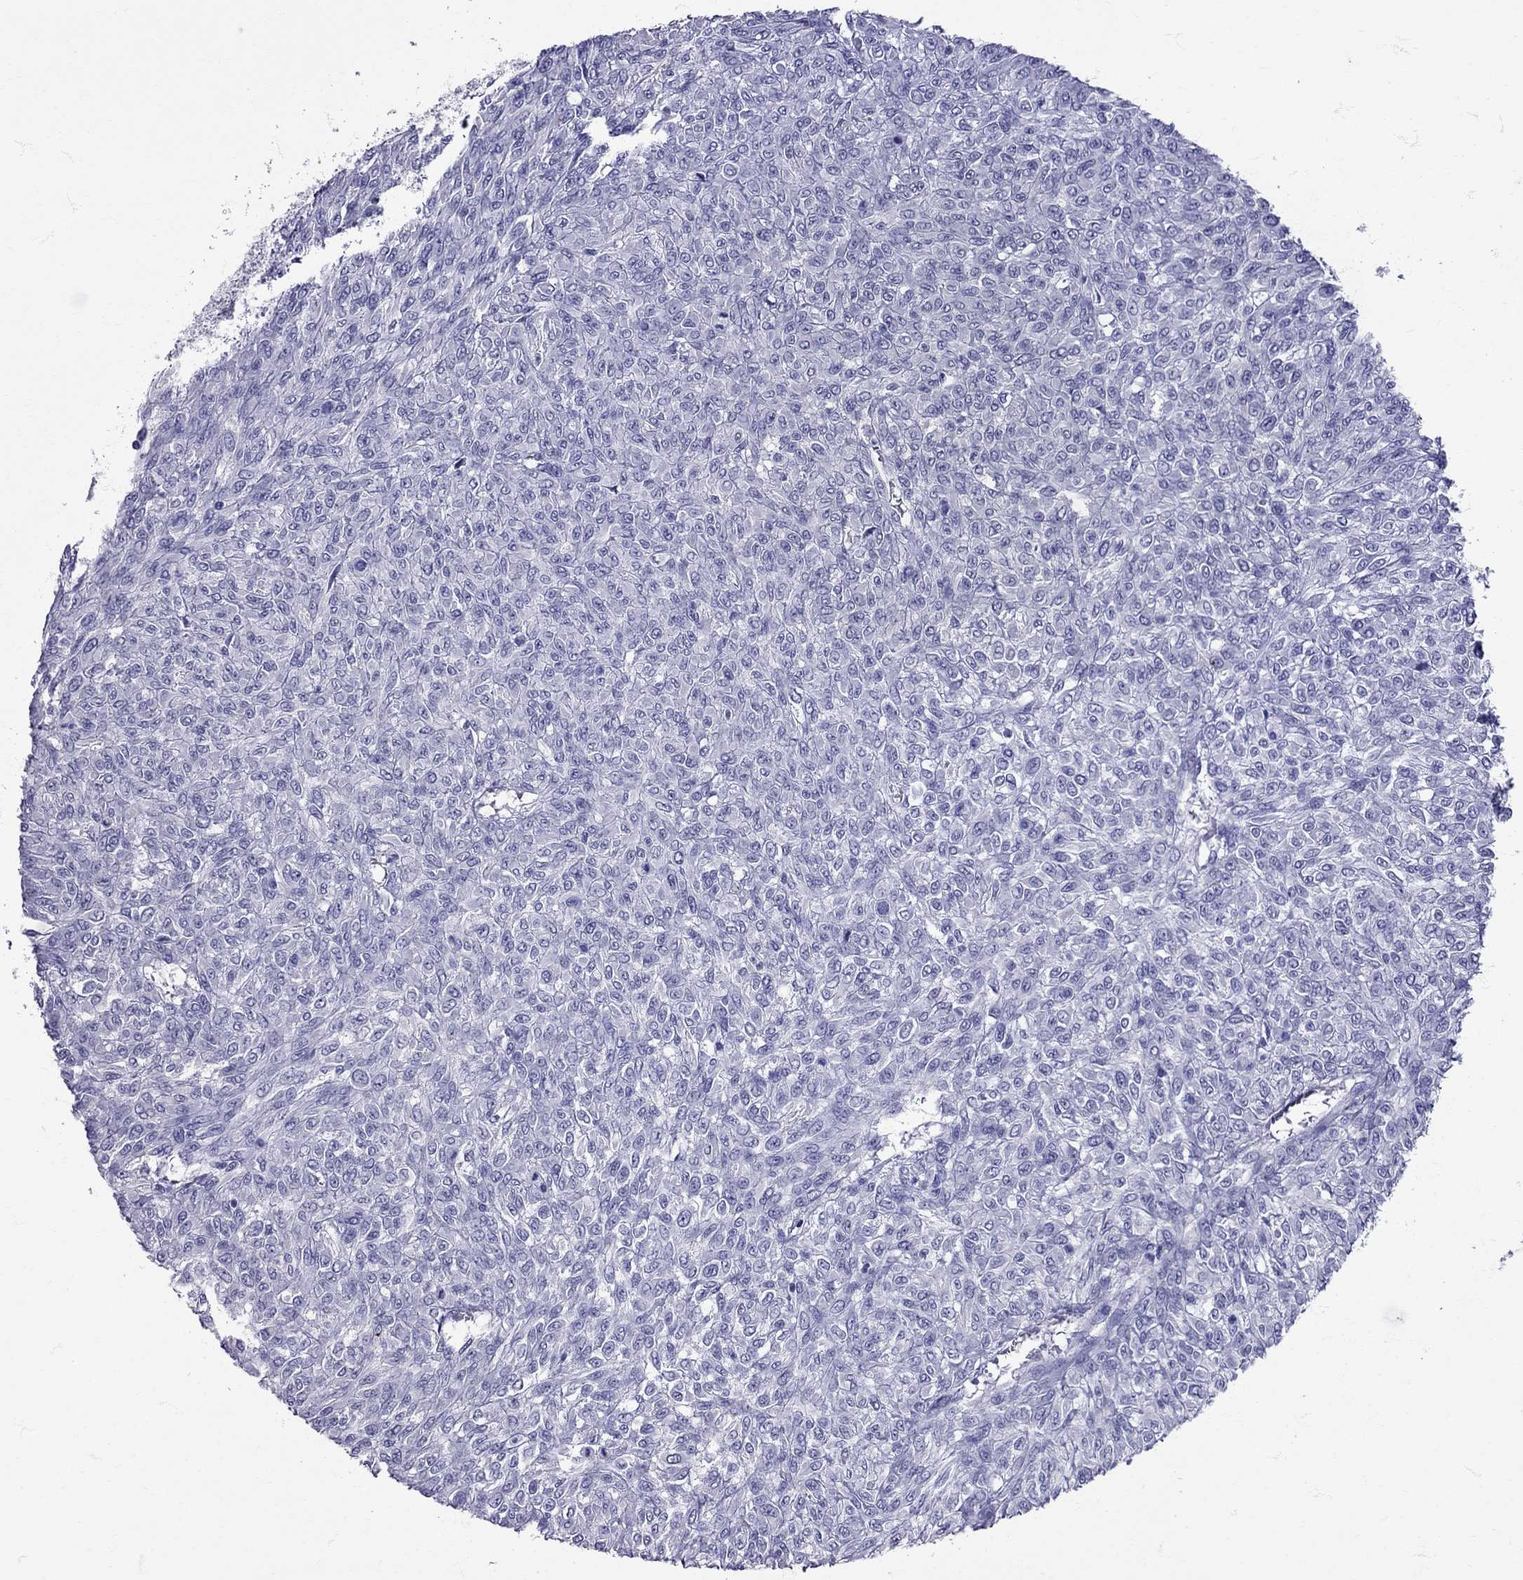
{"staining": {"intensity": "negative", "quantity": "none", "location": "none"}, "tissue": "renal cancer", "cell_type": "Tumor cells", "image_type": "cancer", "snomed": [{"axis": "morphology", "description": "Adenocarcinoma, NOS"}, {"axis": "topography", "description": "Kidney"}], "caption": "High power microscopy micrograph of an immunohistochemistry (IHC) micrograph of renal cancer (adenocarcinoma), revealing no significant expression in tumor cells.", "gene": "AVP", "patient": {"sex": "male", "age": 58}}